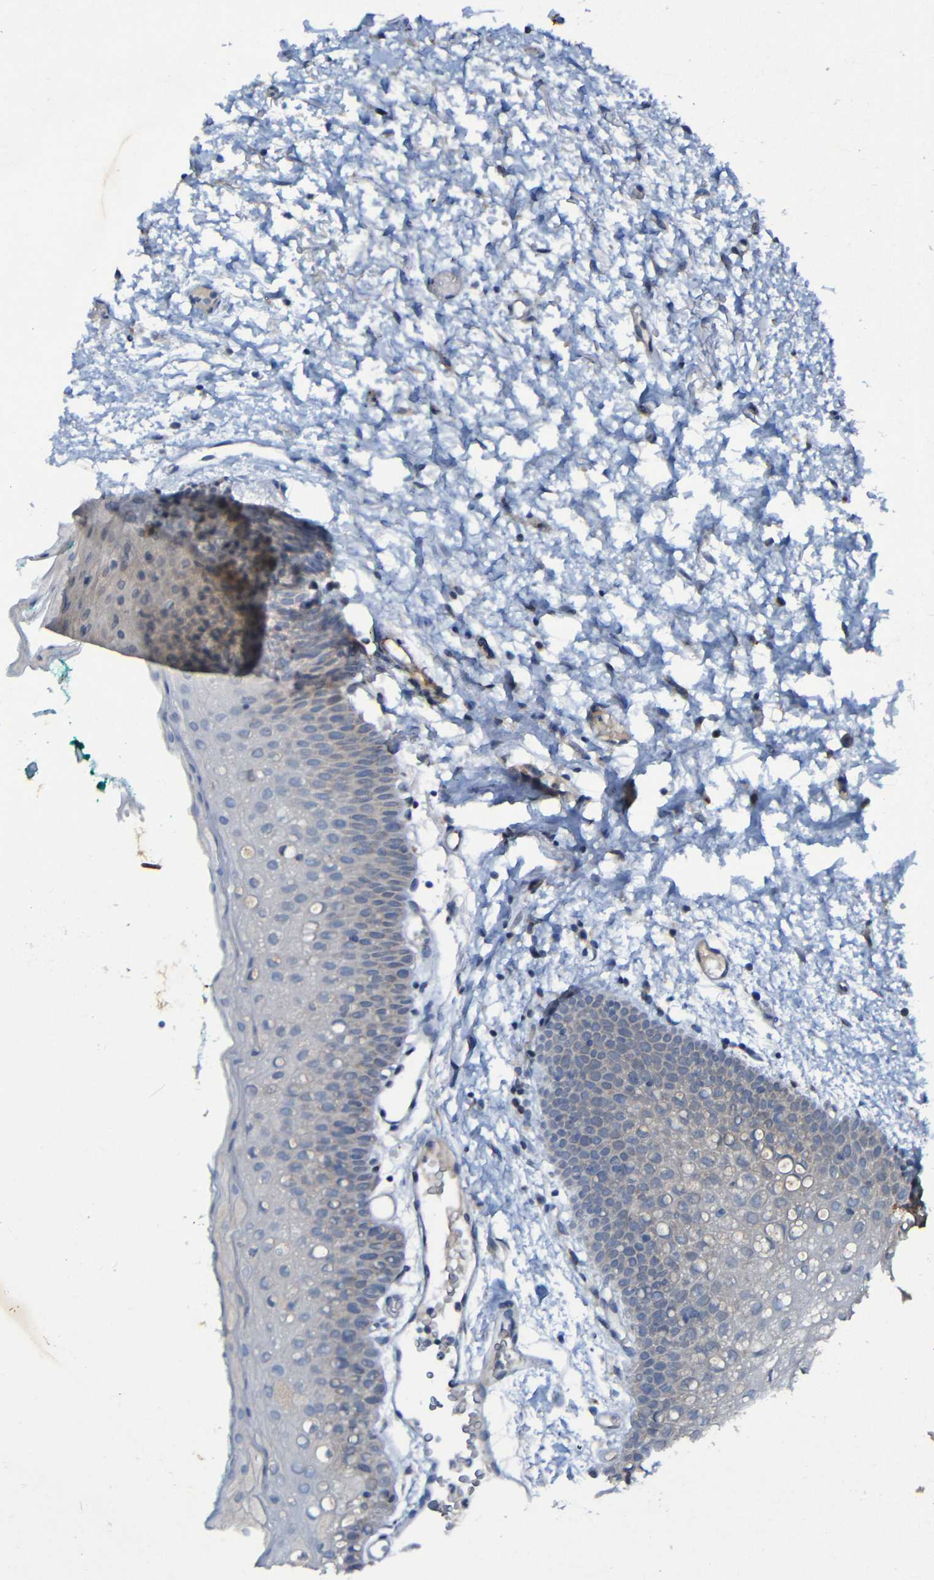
{"staining": {"intensity": "negative", "quantity": "none", "location": "none"}, "tissue": "oral mucosa", "cell_type": "Squamous epithelial cells", "image_type": "normal", "snomed": [{"axis": "morphology", "description": "Normal tissue, NOS"}, {"axis": "morphology", "description": "Squamous cell carcinoma, NOS"}, {"axis": "topography", "description": "Oral tissue"}, {"axis": "topography", "description": "Salivary gland"}, {"axis": "topography", "description": "Head-Neck"}], "caption": "An immunohistochemistry (IHC) histopathology image of normal oral mucosa is shown. There is no staining in squamous epithelial cells of oral mucosa. (Stains: DAB (3,3'-diaminobenzidine) immunohistochemistry (IHC) with hematoxylin counter stain, Microscopy: brightfield microscopy at high magnification).", "gene": "LRRC70", "patient": {"sex": "female", "age": 62}}